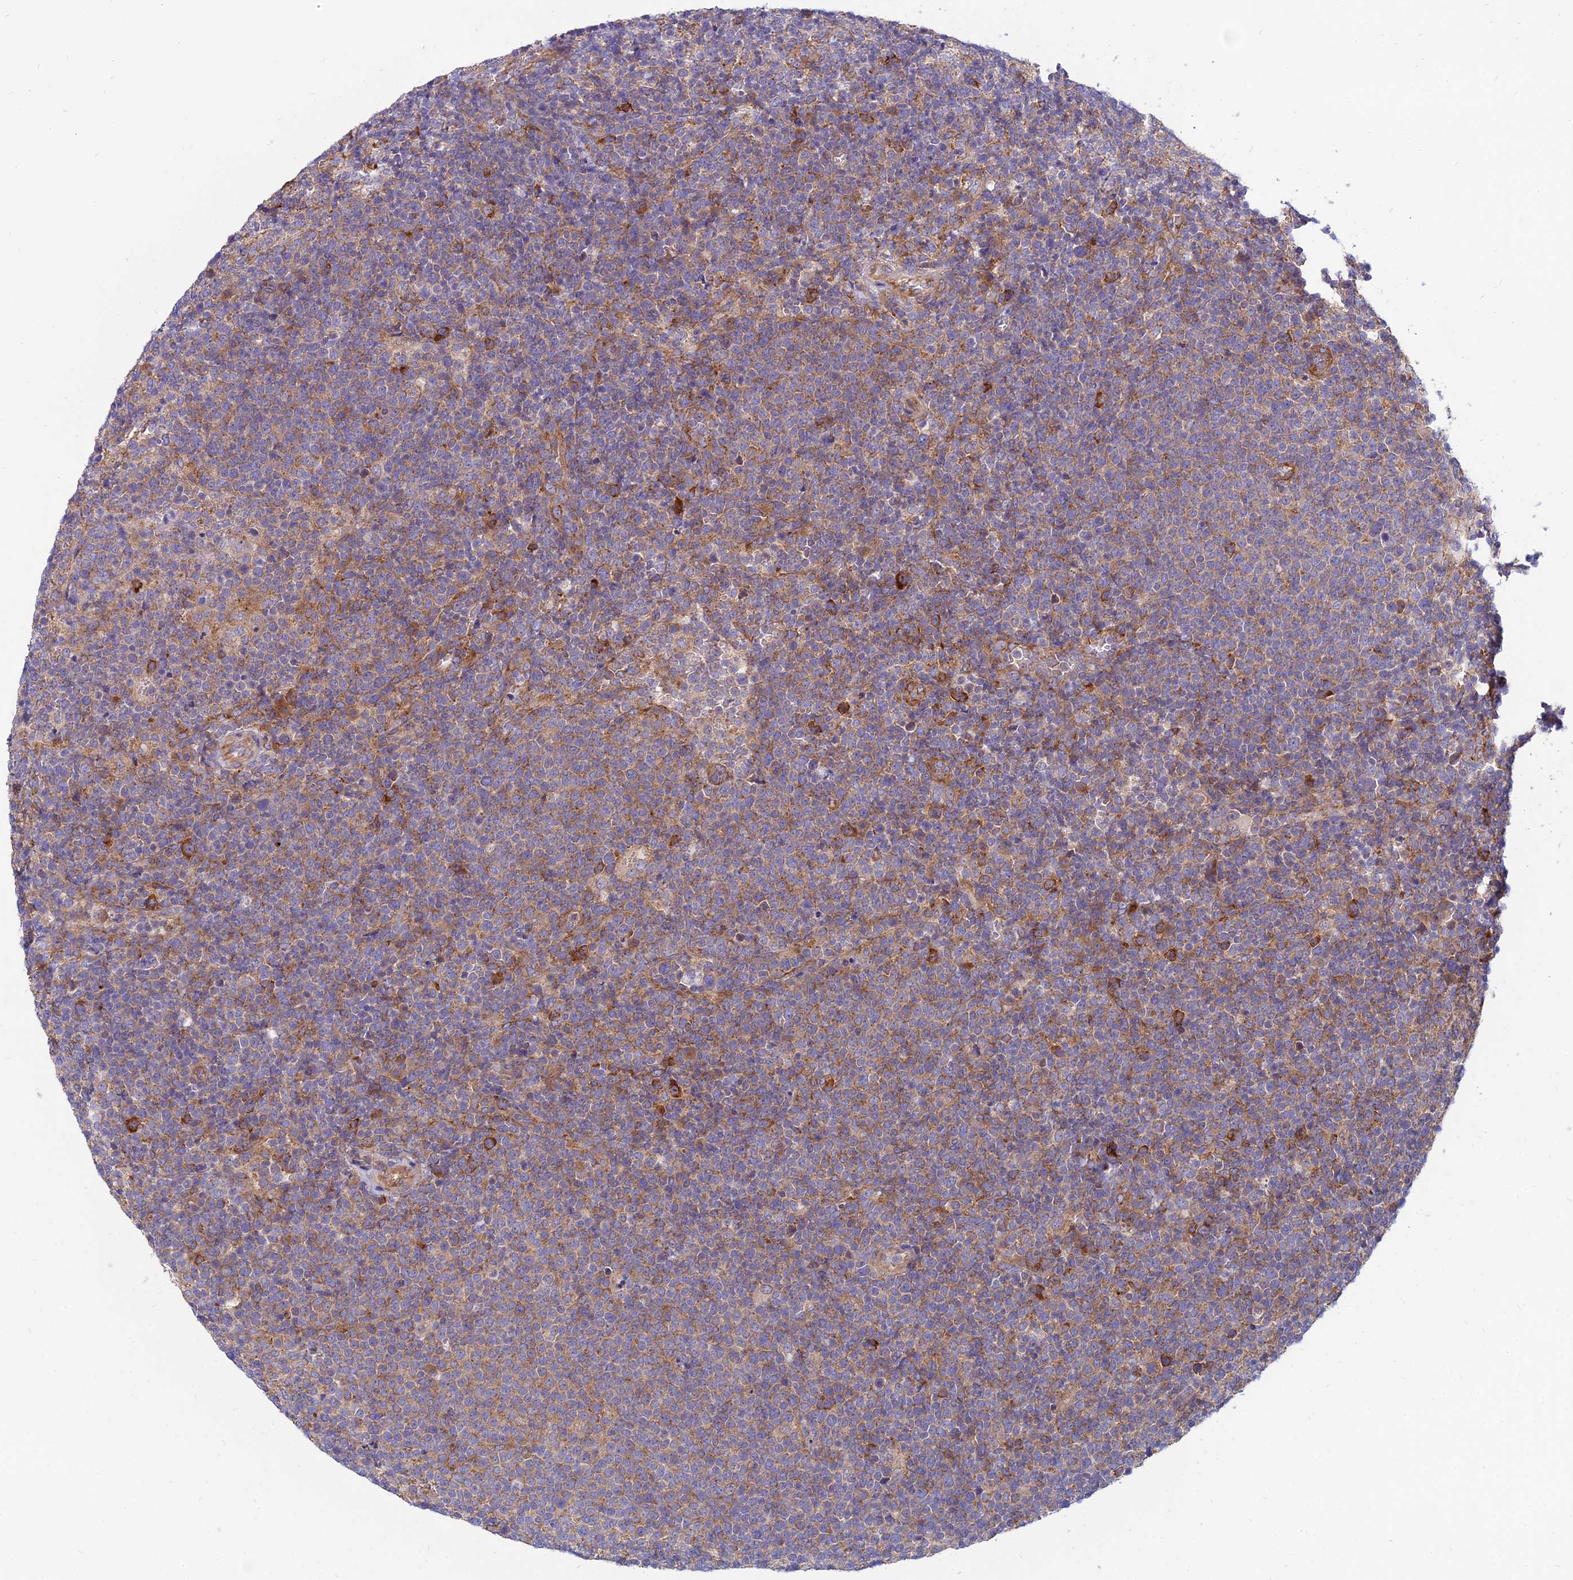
{"staining": {"intensity": "moderate", "quantity": ">75%", "location": "cytoplasmic/membranous"}, "tissue": "lymphoma", "cell_type": "Tumor cells", "image_type": "cancer", "snomed": [{"axis": "morphology", "description": "Malignant lymphoma, non-Hodgkin's type, High grade"}, {"axis": "topography", "description": "Lymph node"}], "caption": "A brown stain highlights moderate cytoplasmic/membranous expression of a protein in human lymphoma tumor cells.", "gene": "TXLNA", "patient": {"sex": "male", "age": 61}}